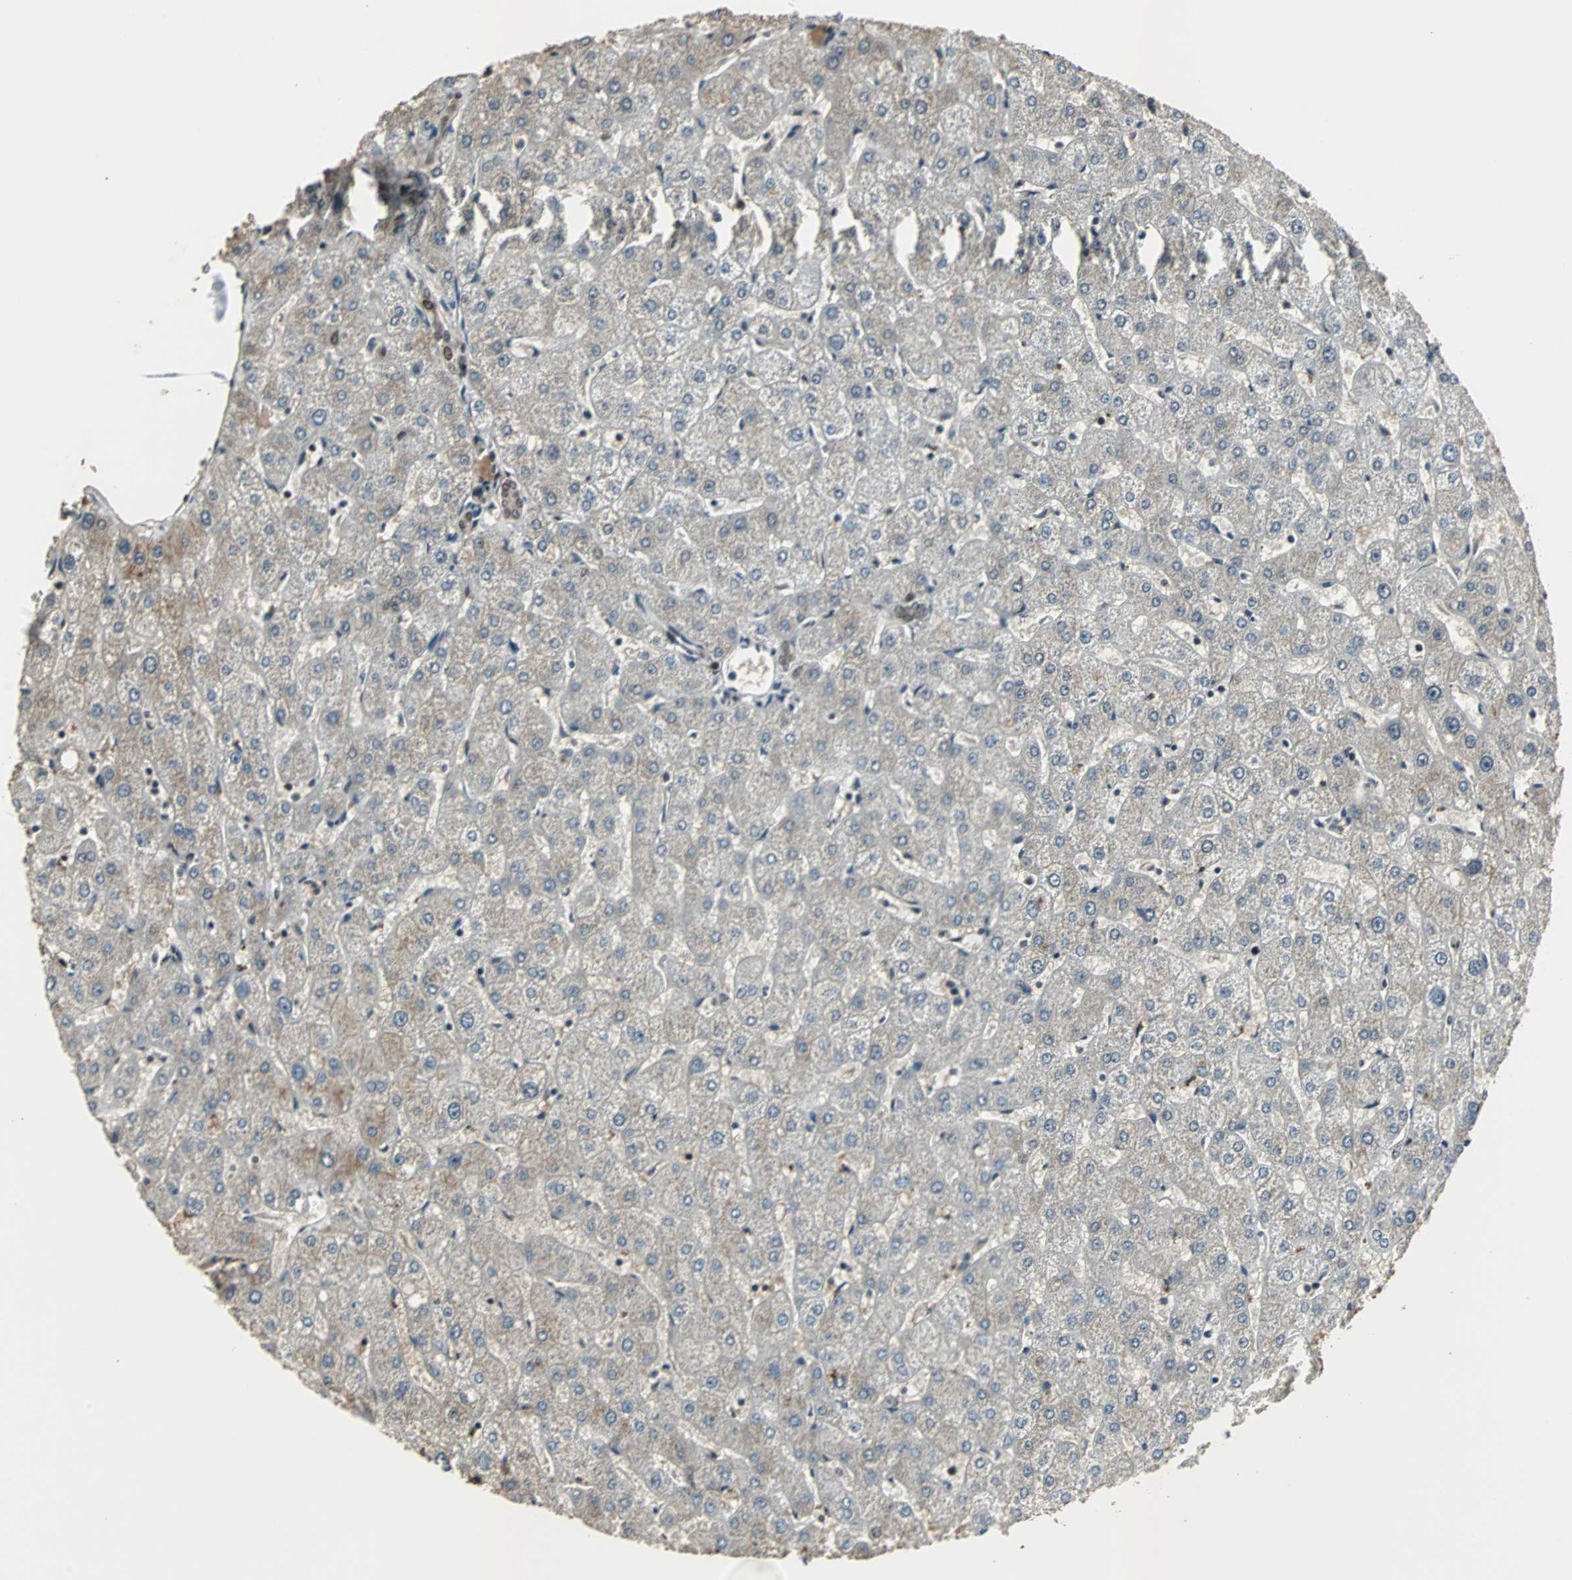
{"staining": {"intensity": "moderate", "quantity": ">75%", "location": "cytoplasmic/membranous,nuclear"}, "tissue": "liver", "cell_type": "Cholangiocytes", "image_type": "normal", "snomed": [{"axis": "morphology", "description": "Normal tissue, NOS"}, {"axis": "topography", "description": "Liver"}], "caption": "Liver stained for a protein (brown) reveals moderate cytoplasmic/membranous,nuclear positive expression in approximately >75% of cholangiocytes.", "gene": "TAF5", "patient": {"sex": "male", "age": 67}}